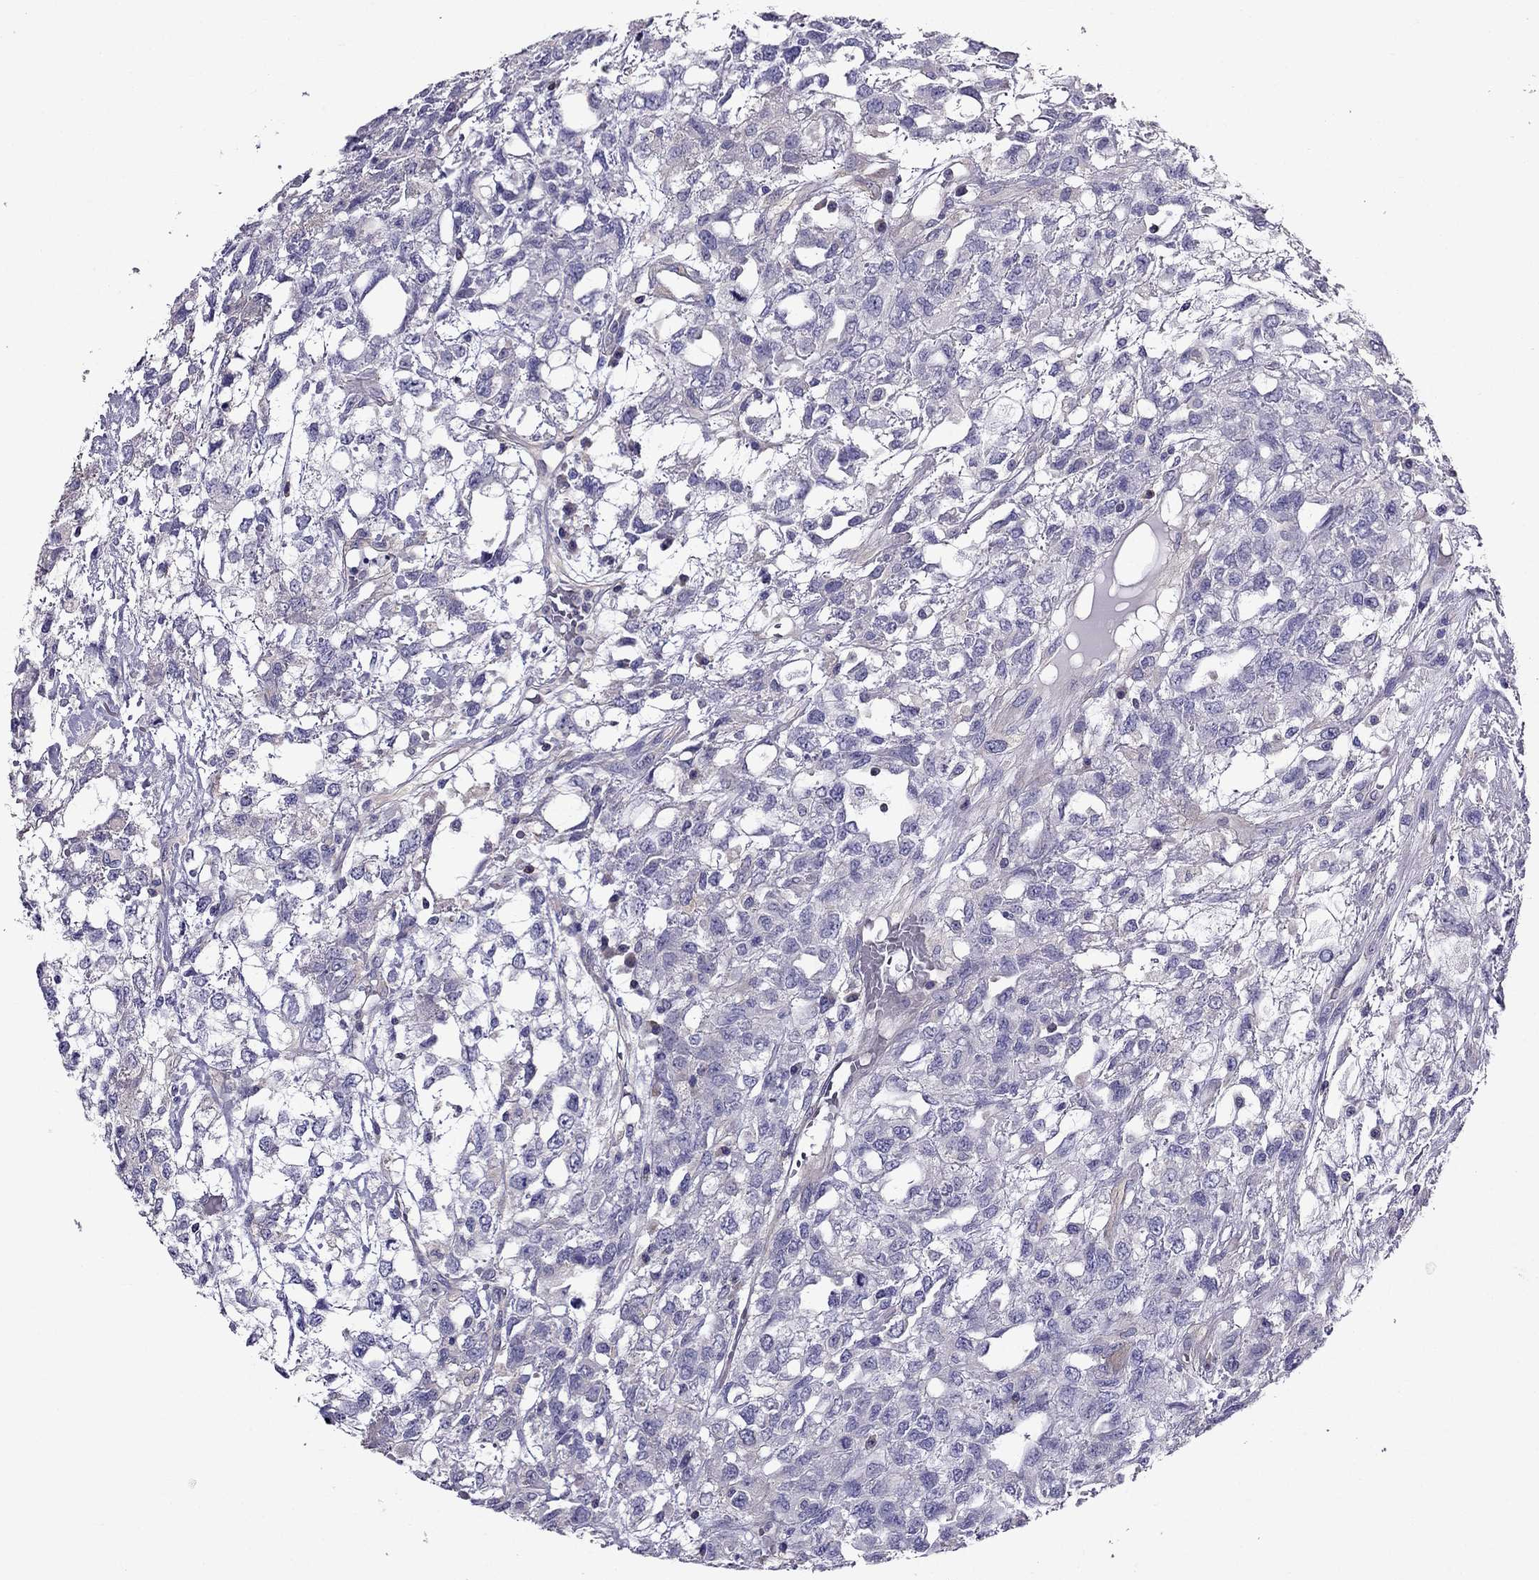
{"staining": {"intensity": "negative", "quantity": "none", "location": "none"}, "tissue": "testis cancer", "cell_type": "Tumor cells", "image_type": "cancer", "snomed": [{"axis": "morphology", "description": "Seminoma, NOS"}, {"axis": "topography", "description": "Testis"}], "caption": "A high-resolution image shows immunohistochemistry (IHC) staining of seminoma (testis), which displays no significant positivity in tumor cells.", "gene": "AAK1", "patient": {"sex": "male", "age": 52}}